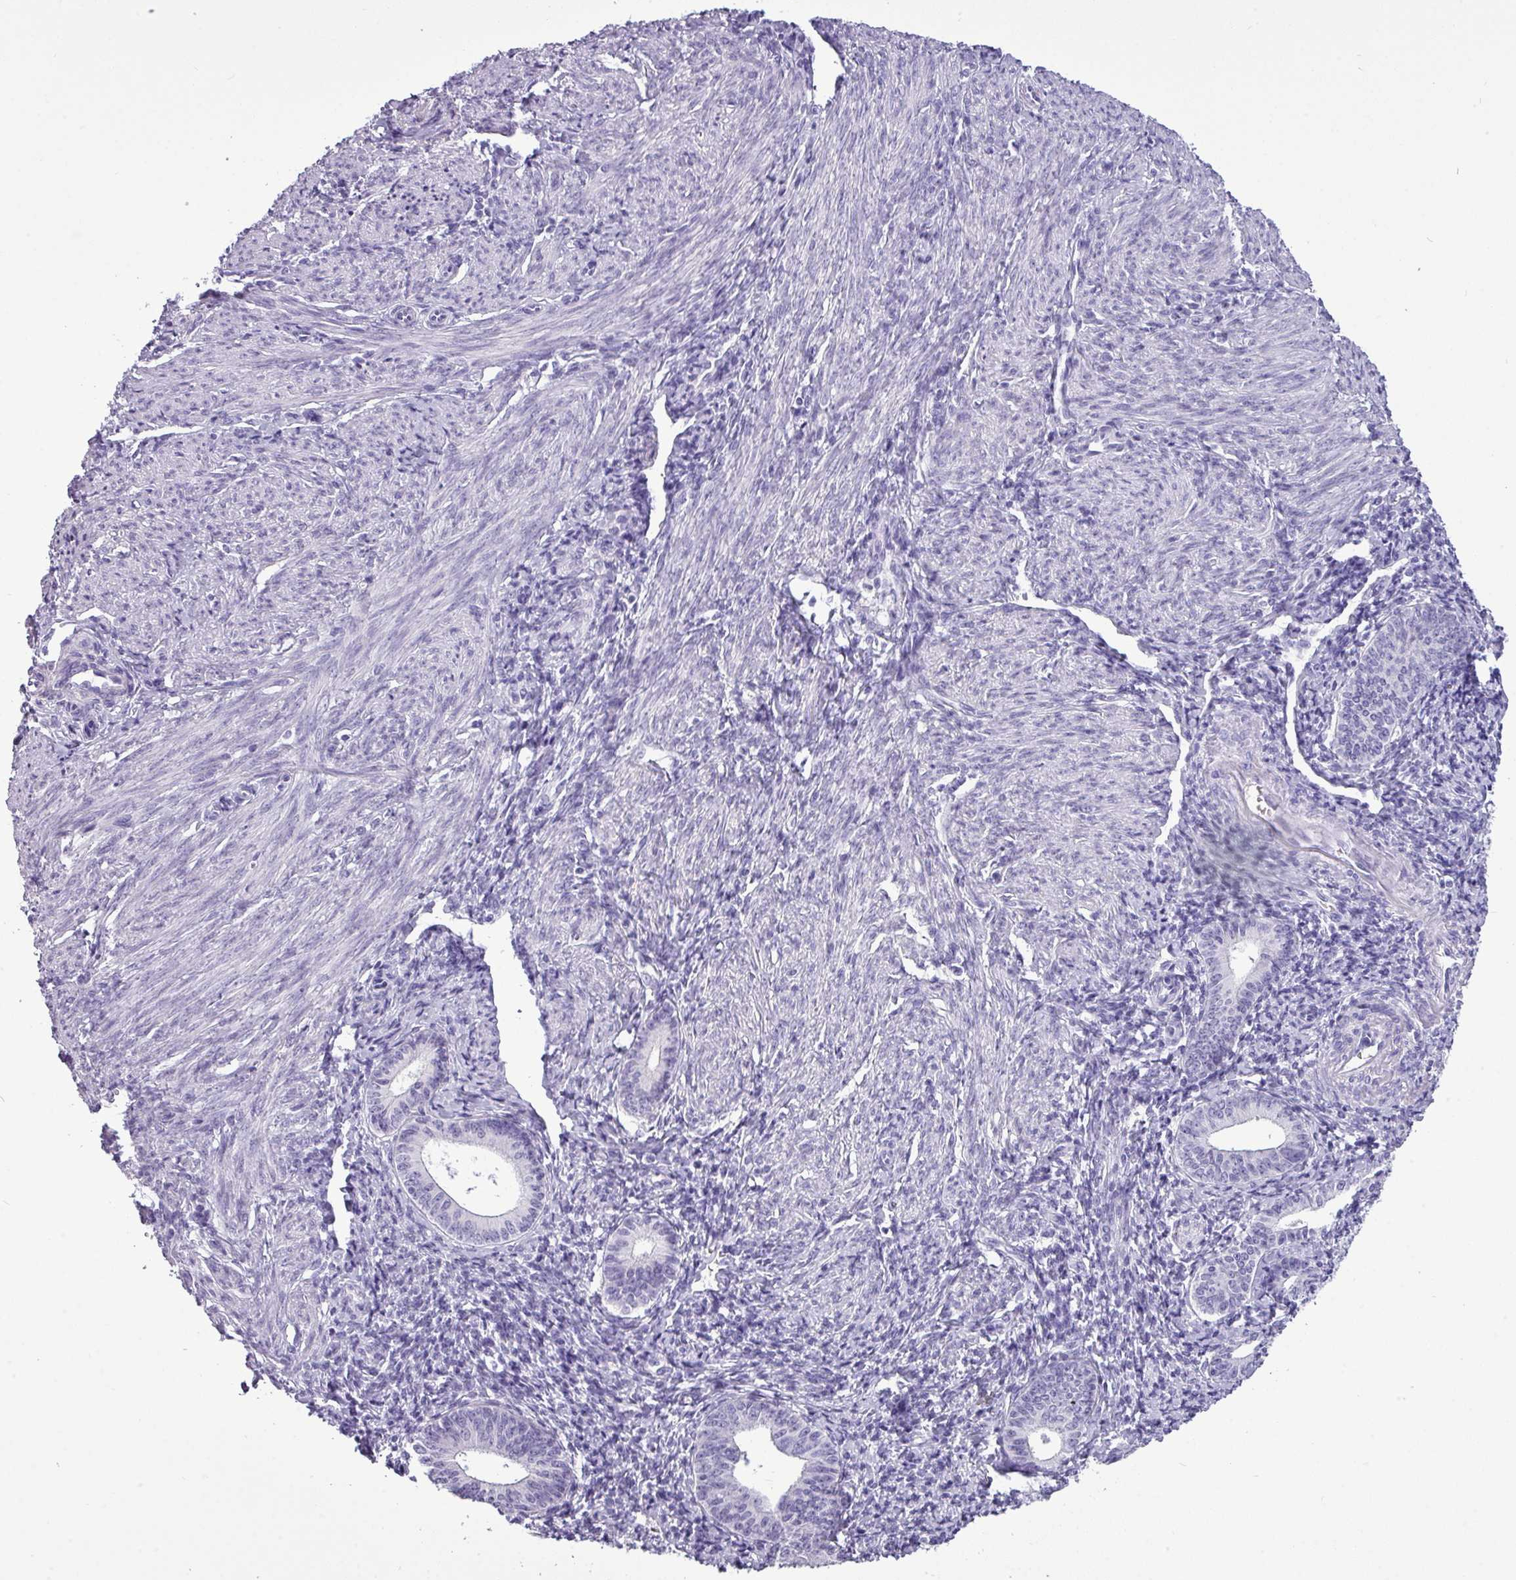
{"staining": {"intensity": "negative", "quantity": "none", "location": "none"}, "tissue": "cervical cancer", "cell_type": "Tumor cells", "image_type": "cancer", "snomed": [{"axis": "morphology", "description": "Squamous cell carcinoma, NOS"}, {"axis": "topography", "description": "Cervix"}], "caption": "The image displays no staining of tumor cells in cervical cancer.", "gene": "TMEM91", "patient": {"sex": "female", "age": 59}}